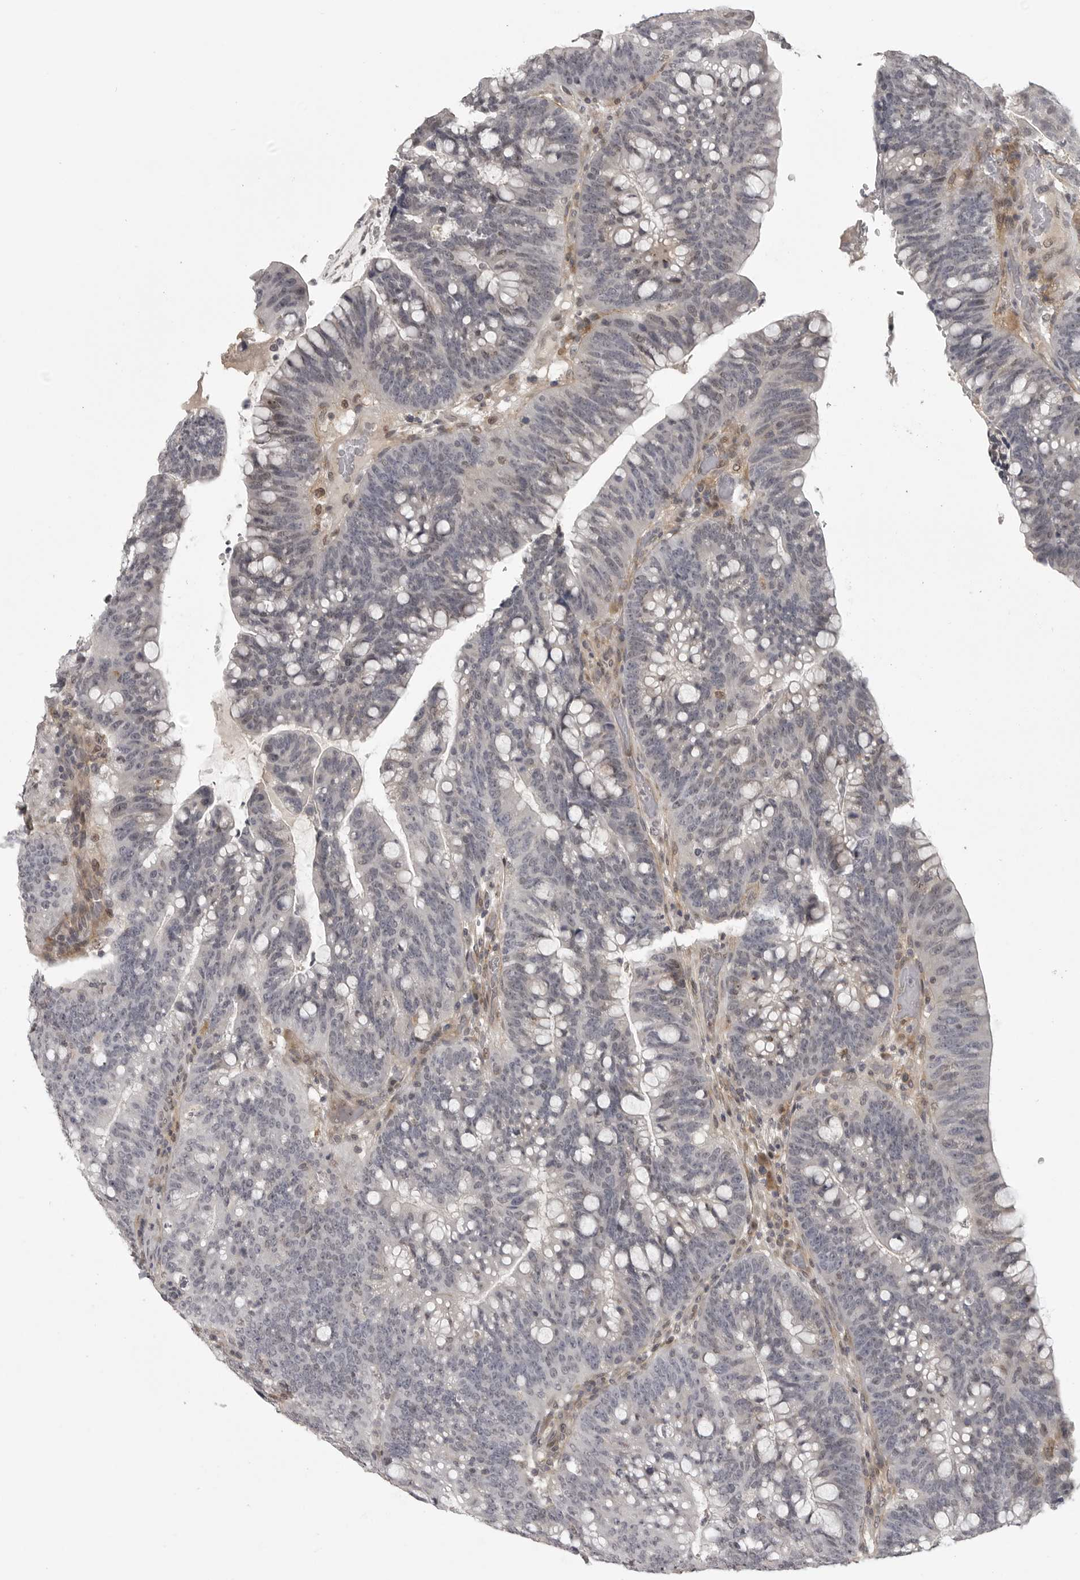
{"staining": {"intensity": "negative", "quantity": "none", "location": "none"}, "tissue": "colorectal cancer", "cell_type": "Tumor cells", "image_type": "cancer", "snomed": [{"axis": "morphology", "description": "Adenocarcinoma, NOS"}, {"axis": "topography", "description": "Colon"}], "caption": "An image of colorectal cancer stained for a protein exhibits no brown staining in tumor cells. (DAB immunohistochemistry visualized using brightfield microscopy, high magnification).", "gene": "UROD", "patient": {"sex": "female", "age": 66}}